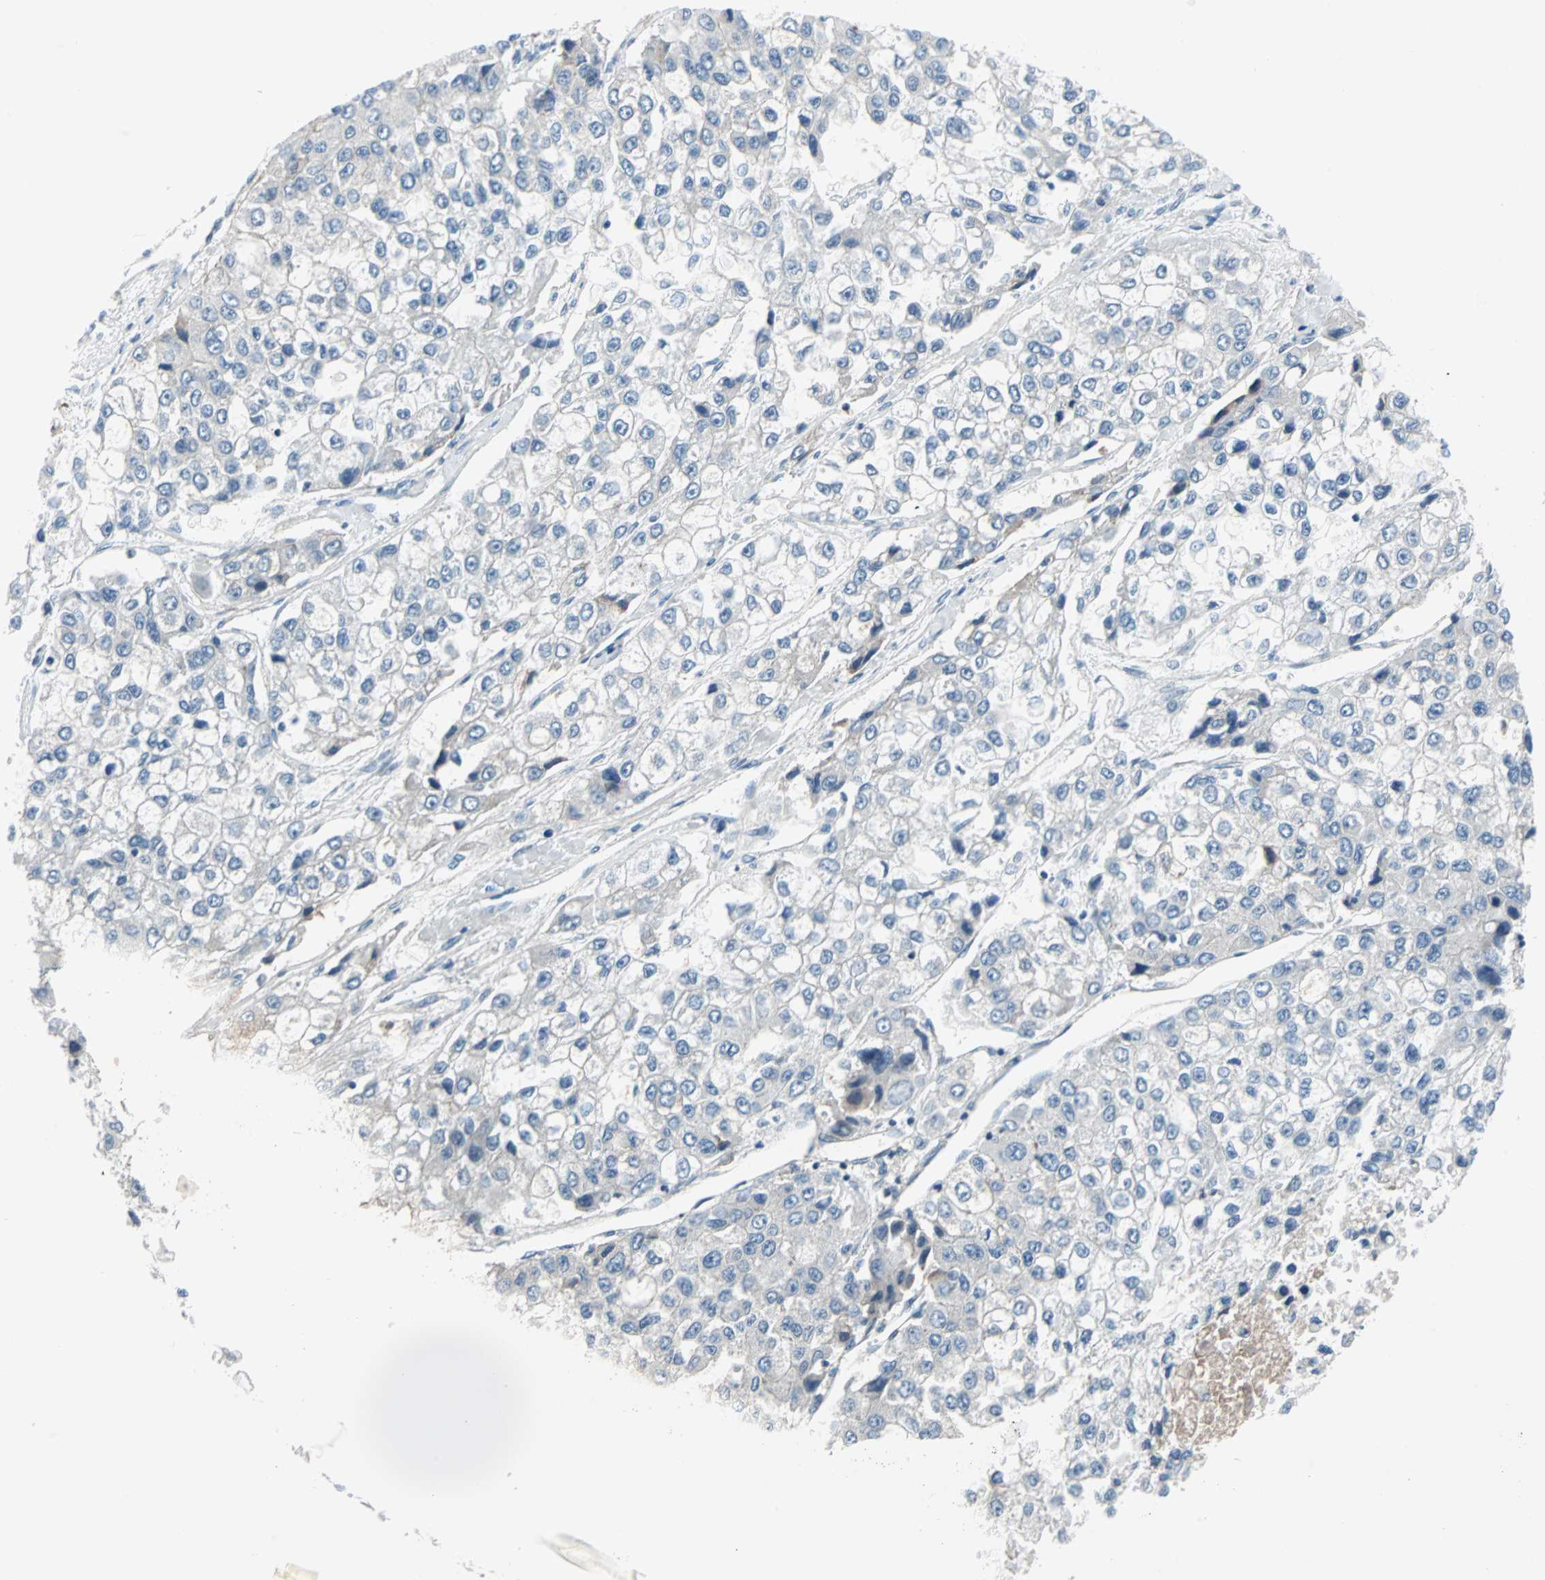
{"staining": {"intensity": "negative", "quantity": "none", "location": "none"}, "tissue": "liver cancer", "cell_type": "Tumor cells", "image_type": "cancer", "snomed": [{"axis": "morphology", "description": "Carcinoma, Hepatocellular, NOS"}, {"axis": "topography", "description": "Liver"}], "caption": "The immunohistochemistry (IHC) image has no significant expression in tumor cells of liver cancer tissue.", "gene": "CASP3", "patient": {"sex": "female", "age": 66}}